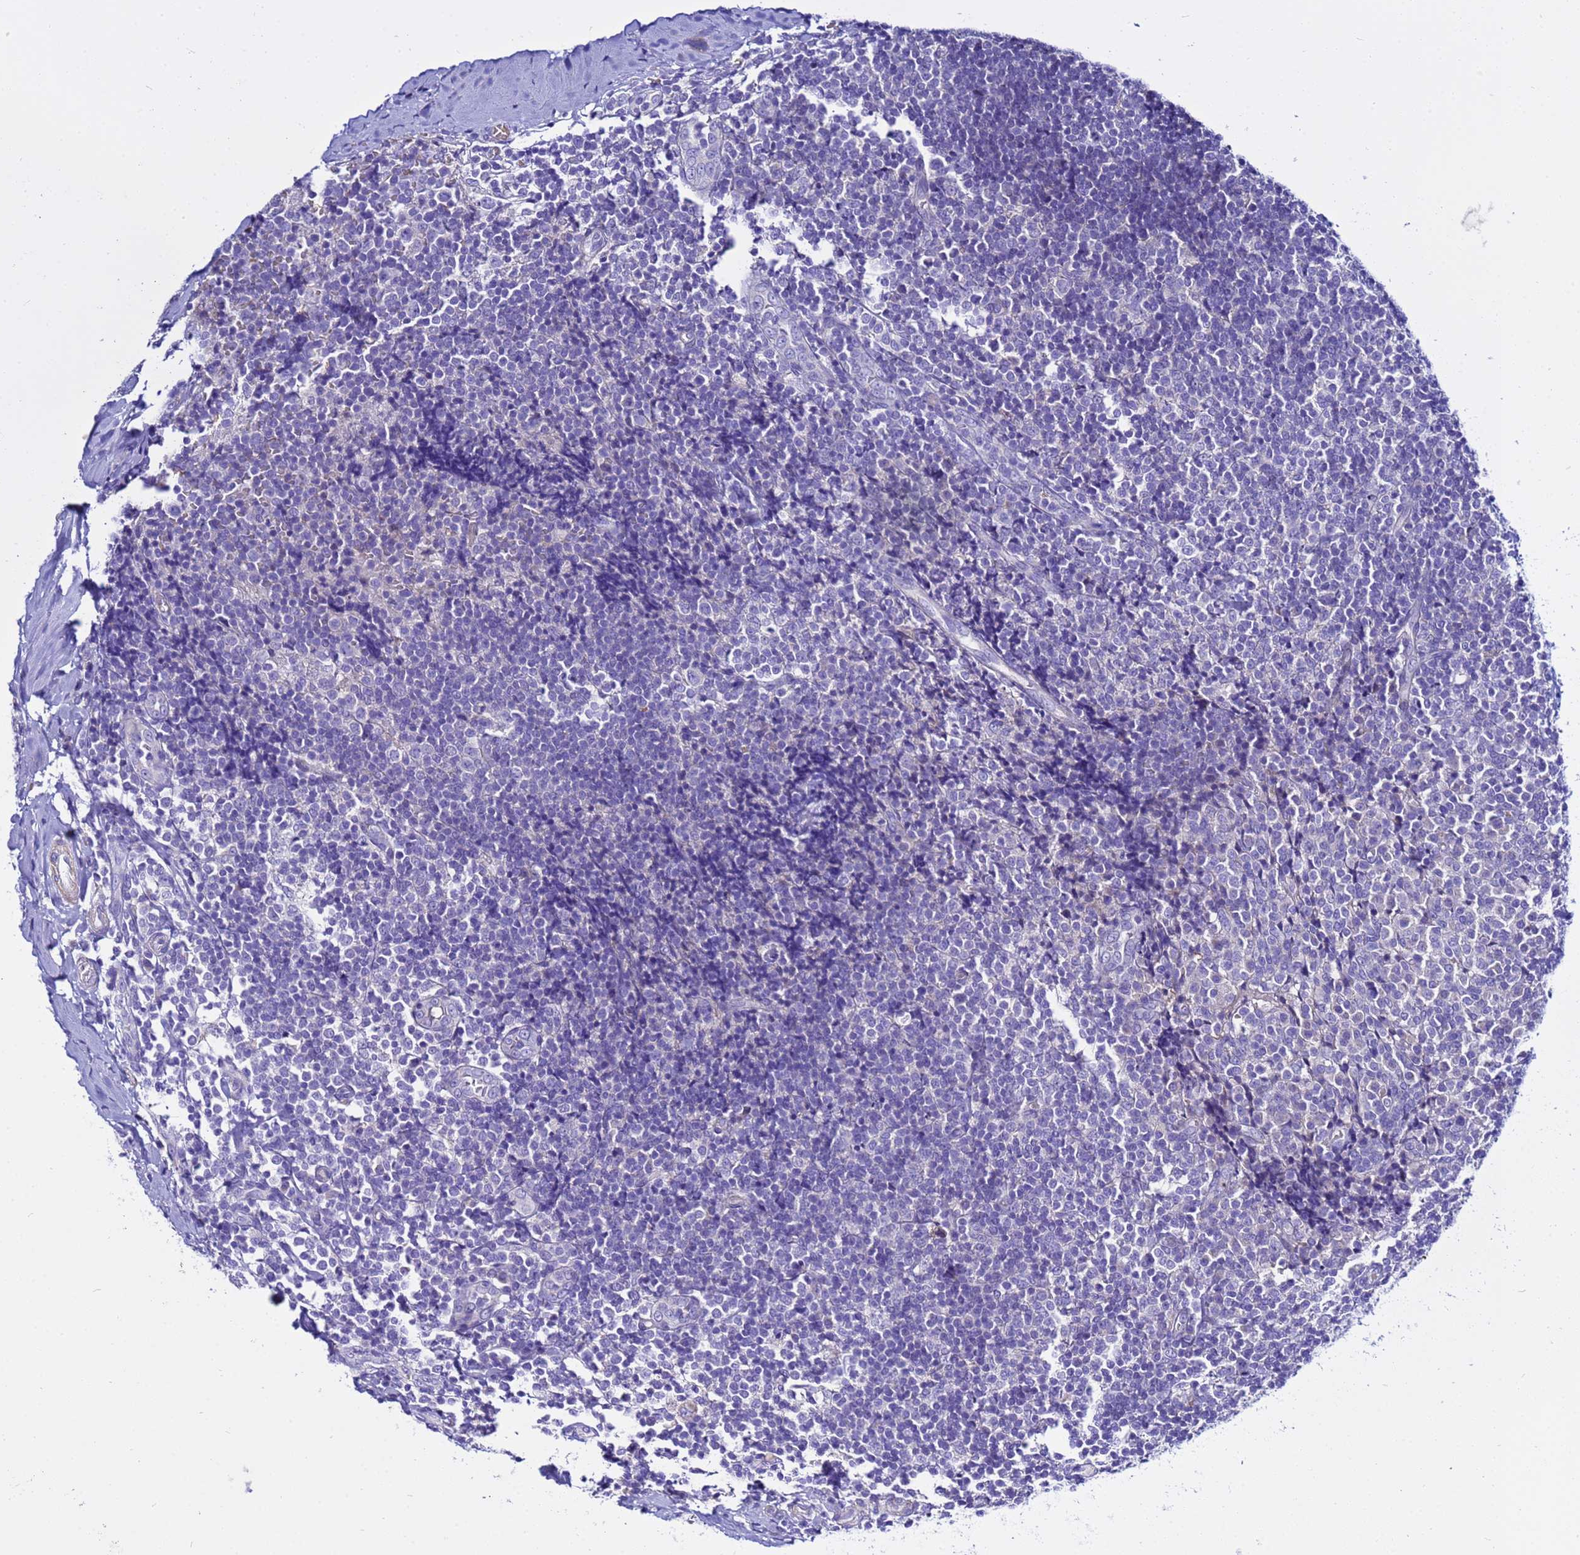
{"staining": {"intensity": "negative", "quantity": "none", "location": "none"}, "tissue": "tonsil", "cell_type": "Germinal center cells", "image_type": "normal", "snomed": [{"axis": "morphology", "description": "Normal tissue, NOS"}, {"axis": "topography", "description": "Tonsil"}], "caption": "Immunohistochemistry histopathology image of normal human tonsil stained for a protein (brown), which shows no expression in germinal center cells. (DAB (3,3'-diaminobenzidine) immunohistochemistry with hematoxylin counter stain).", "gene": "USP18", "patient": {"sex": "female", "age": 19}}